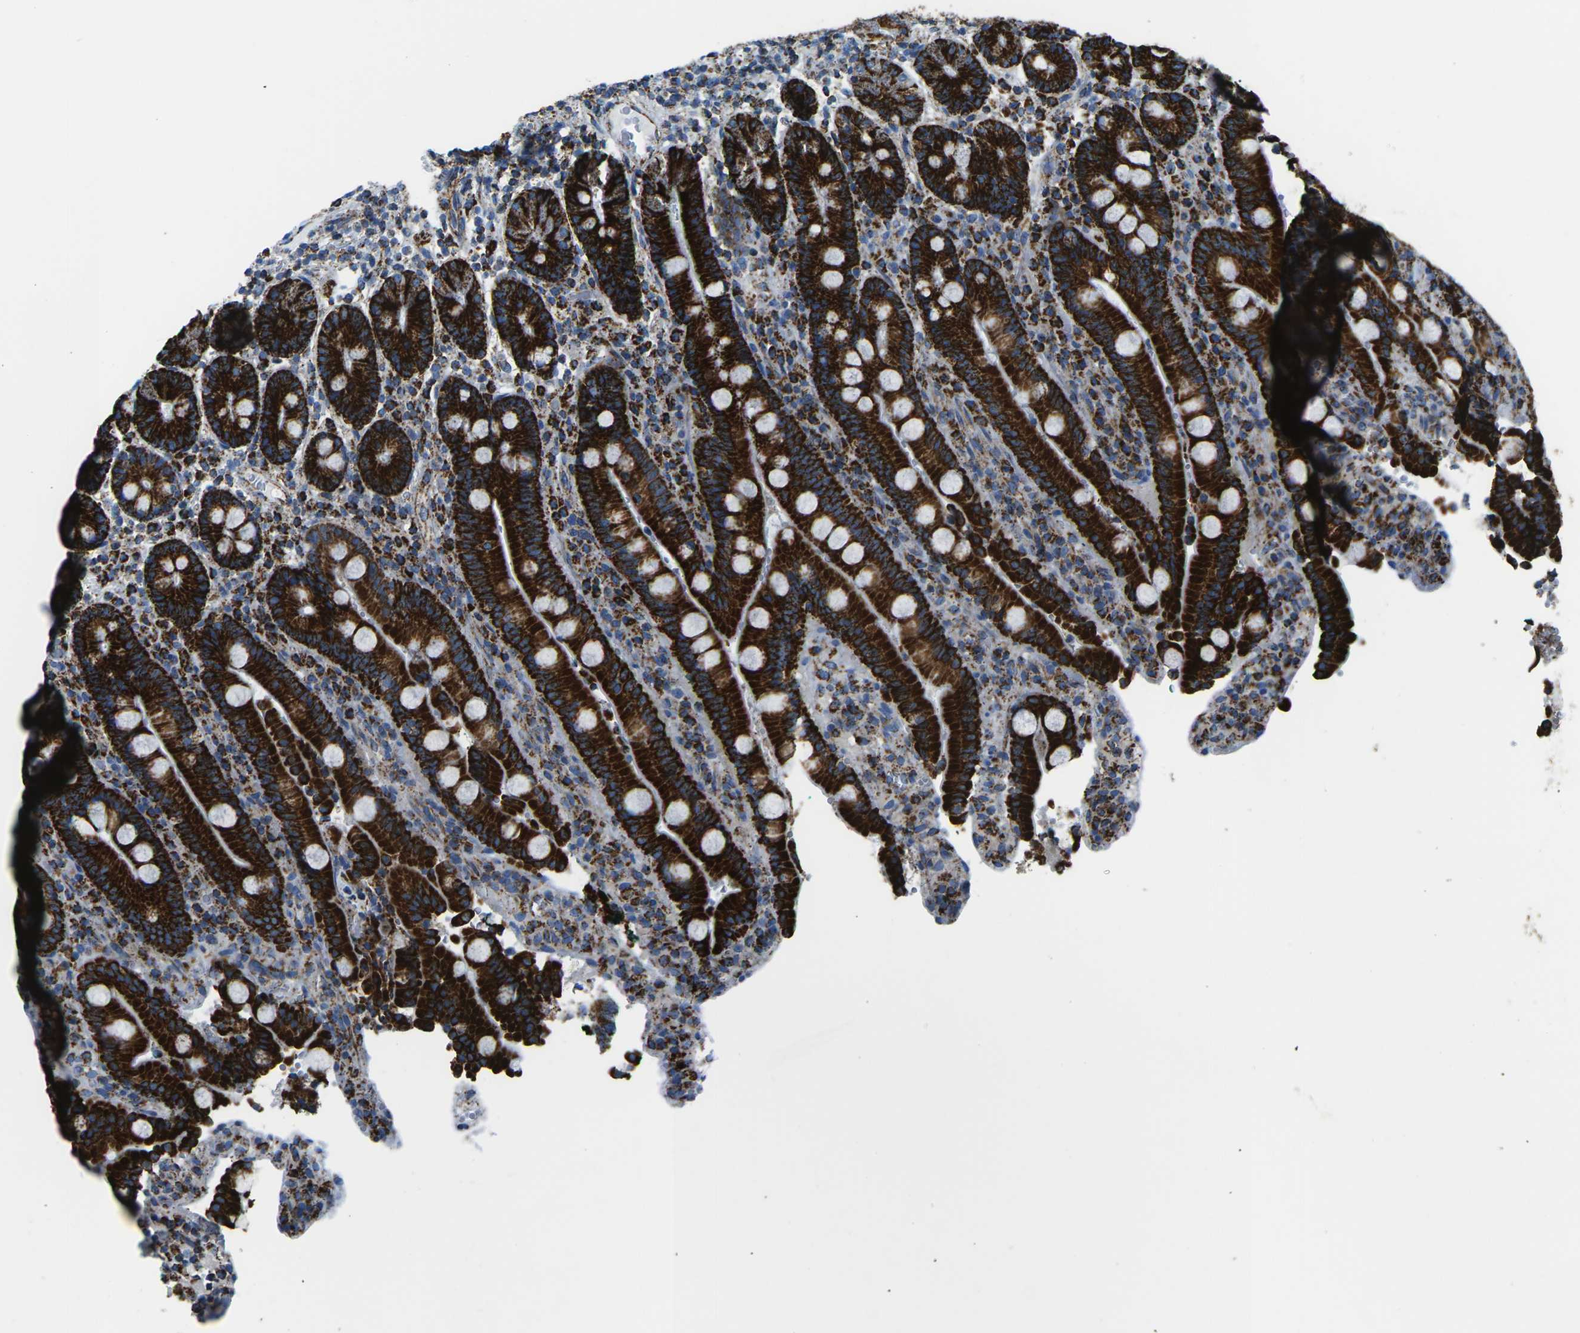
{"staining": {"intensity": "strong", "quantity": ">75%", "location": "cytoplasmic/membranous"}, "tissue": "duodenum", "cell_type": "Glandular cells", "image_type": "normal", "snomed": [{"axis": "morphology", "description": "Normal tissue, NOS"}, {"axis": "topography", "description": "Small intestine, NOS"}], "caption": "Immunohistochemistry photomicrograph of unremarkable duodenum: duodenum stained using IHC demonstrates high levels of strong protein expression localized specifically in the cytoplasmic/membranous of glandular cells, appearing as a cytoplasmic/membranous brown color.", "gene": "MT", "patient": {"sex": "female", "age": 71}}